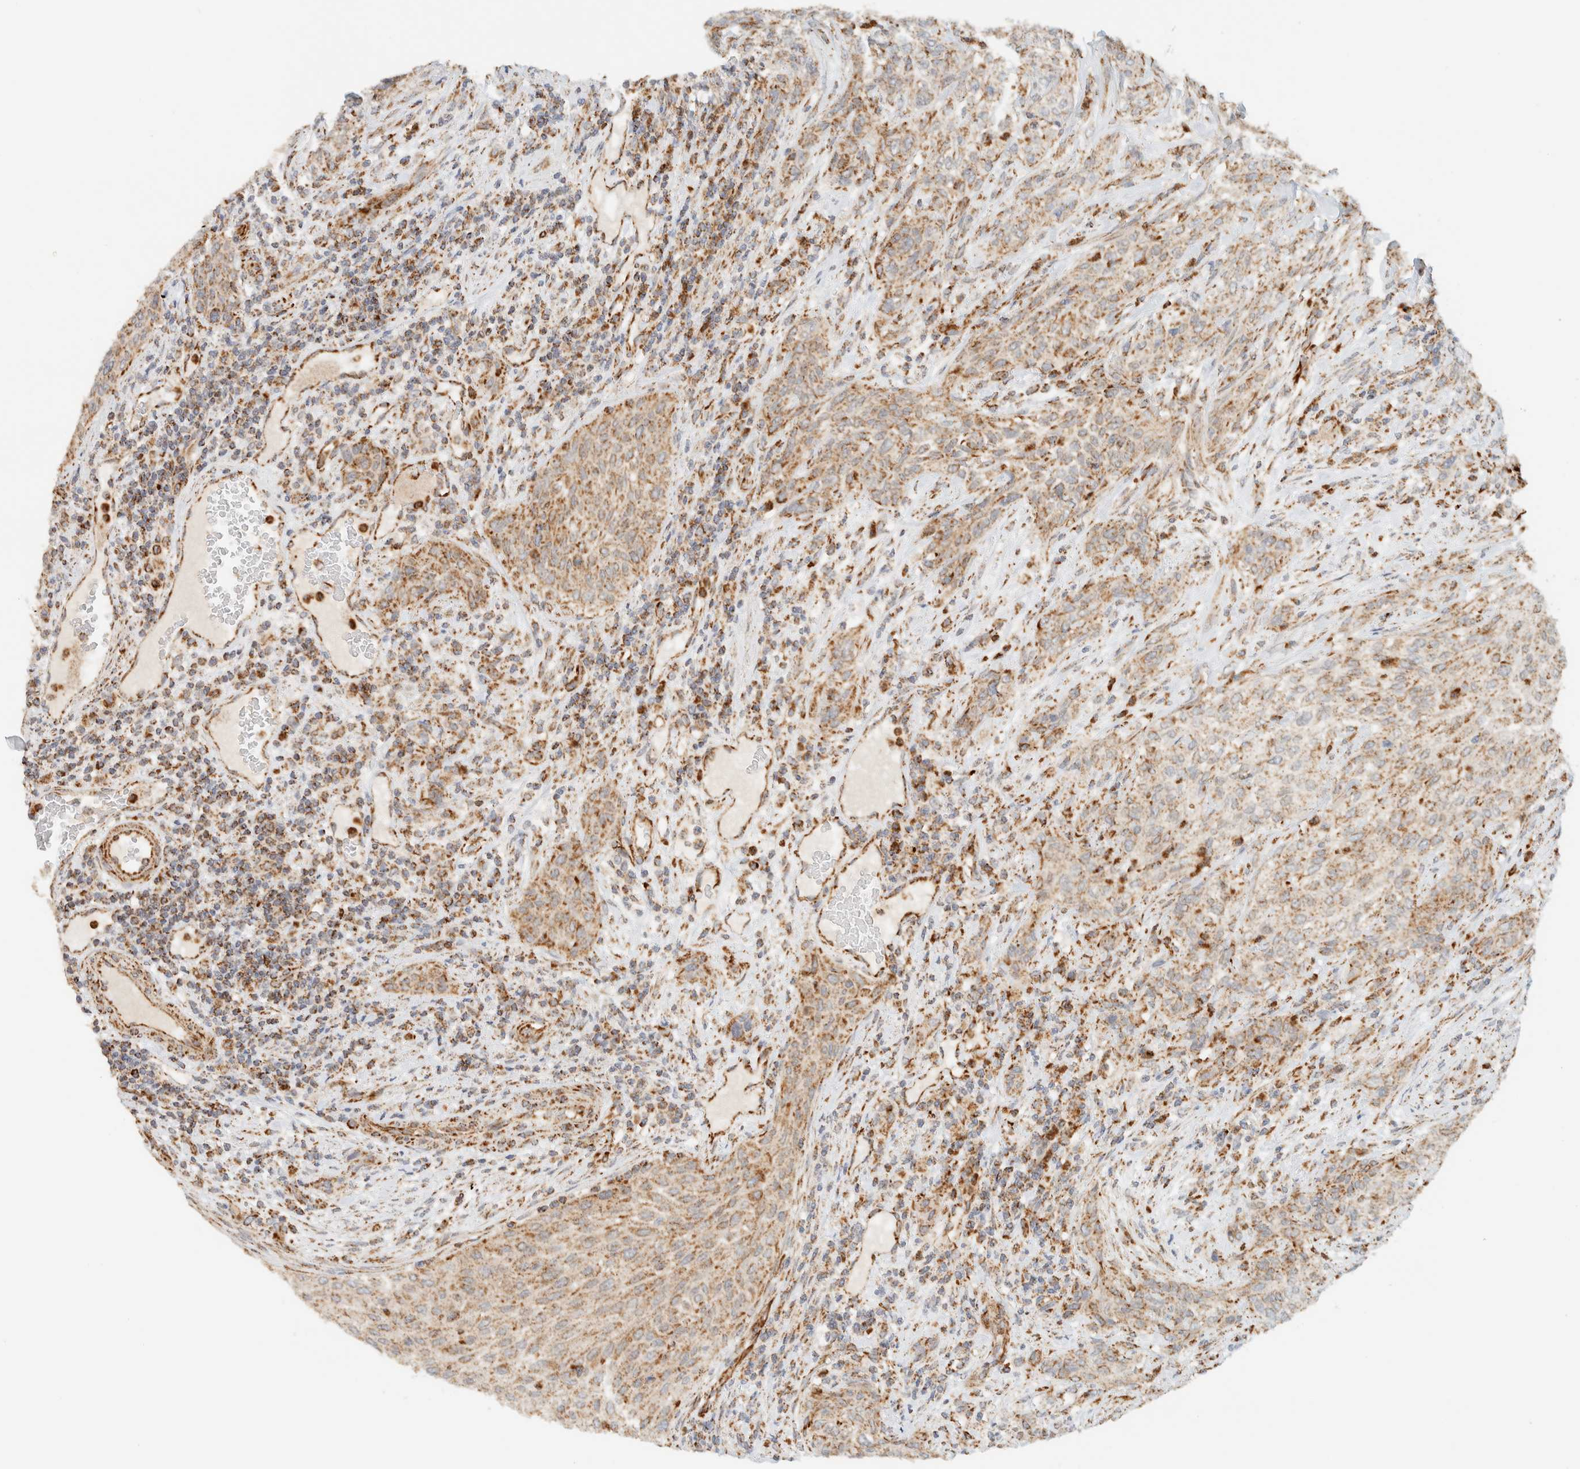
{"staining": {"intensity": "moderate", "quantity": ">75%", "location": "cytoplasmic/membranous"}, "tissue": "urothelial cancer", "cell_type": "Tumor cells", "image_type": "cancer", "snomed": [{"axis": "morphology", "description": "Urothelial carcinoma, Low grade"}, {"axis": "morphology", "description": "Urothelial carcinoma, High grade"}, {"axis": "topography", "description": "Urinary bladder"}], "caption": "Immunohistochemistry histopathology image of human urothelial carcinoma (high-grade) stained for a protein (brown), which exhibits medium levels of moderate cytoplasmic/membranous staining in approximately >75% of tumor cells.", "gene": "KIFAP3", "patient": {"sex": "male", "age": 35}}